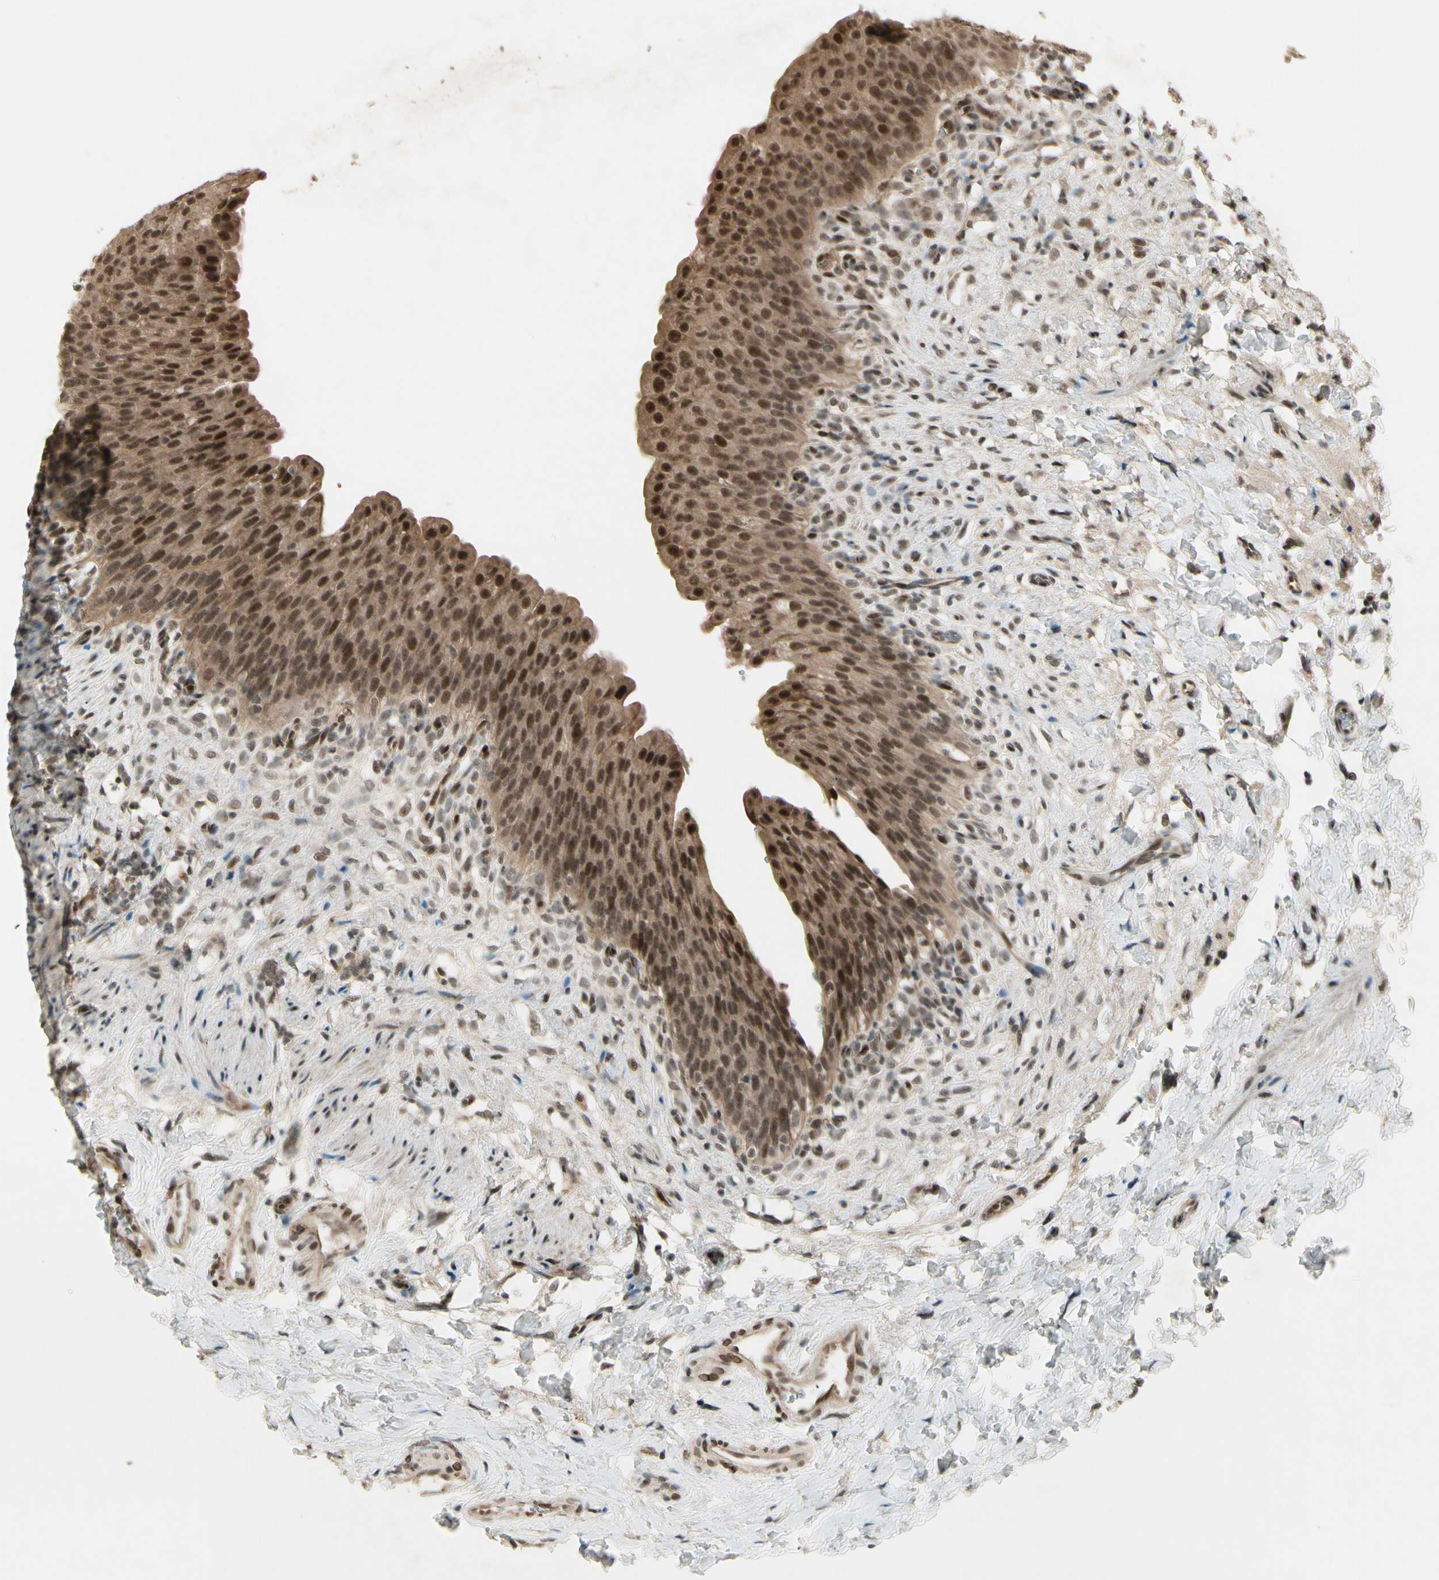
{"staining": {"intensity": "moderate", "quantity": ">75%", "location": "cytoplasmic/membranous,nuclear"}, "tissue": "urinary bladder", "cell_type": "Urothelial cells", "image_type": "normal", "snomed": [{"axis": "morphology", "description": "Normal tissue, NOS"}, {"axis": "topography", "description": "Urinary bladder"}], "caption": "Urinary bladder stained for a protein displays moderate cytoplasmic/membranous,nuclear positivity in urothelial cells. The staining was performed using DAB, with brown indicating positive protein expression. Nuclei are stained blue with hematoxylin.", "gene": "CDK11A", "patient": {"sex": "female", "age": 79}}